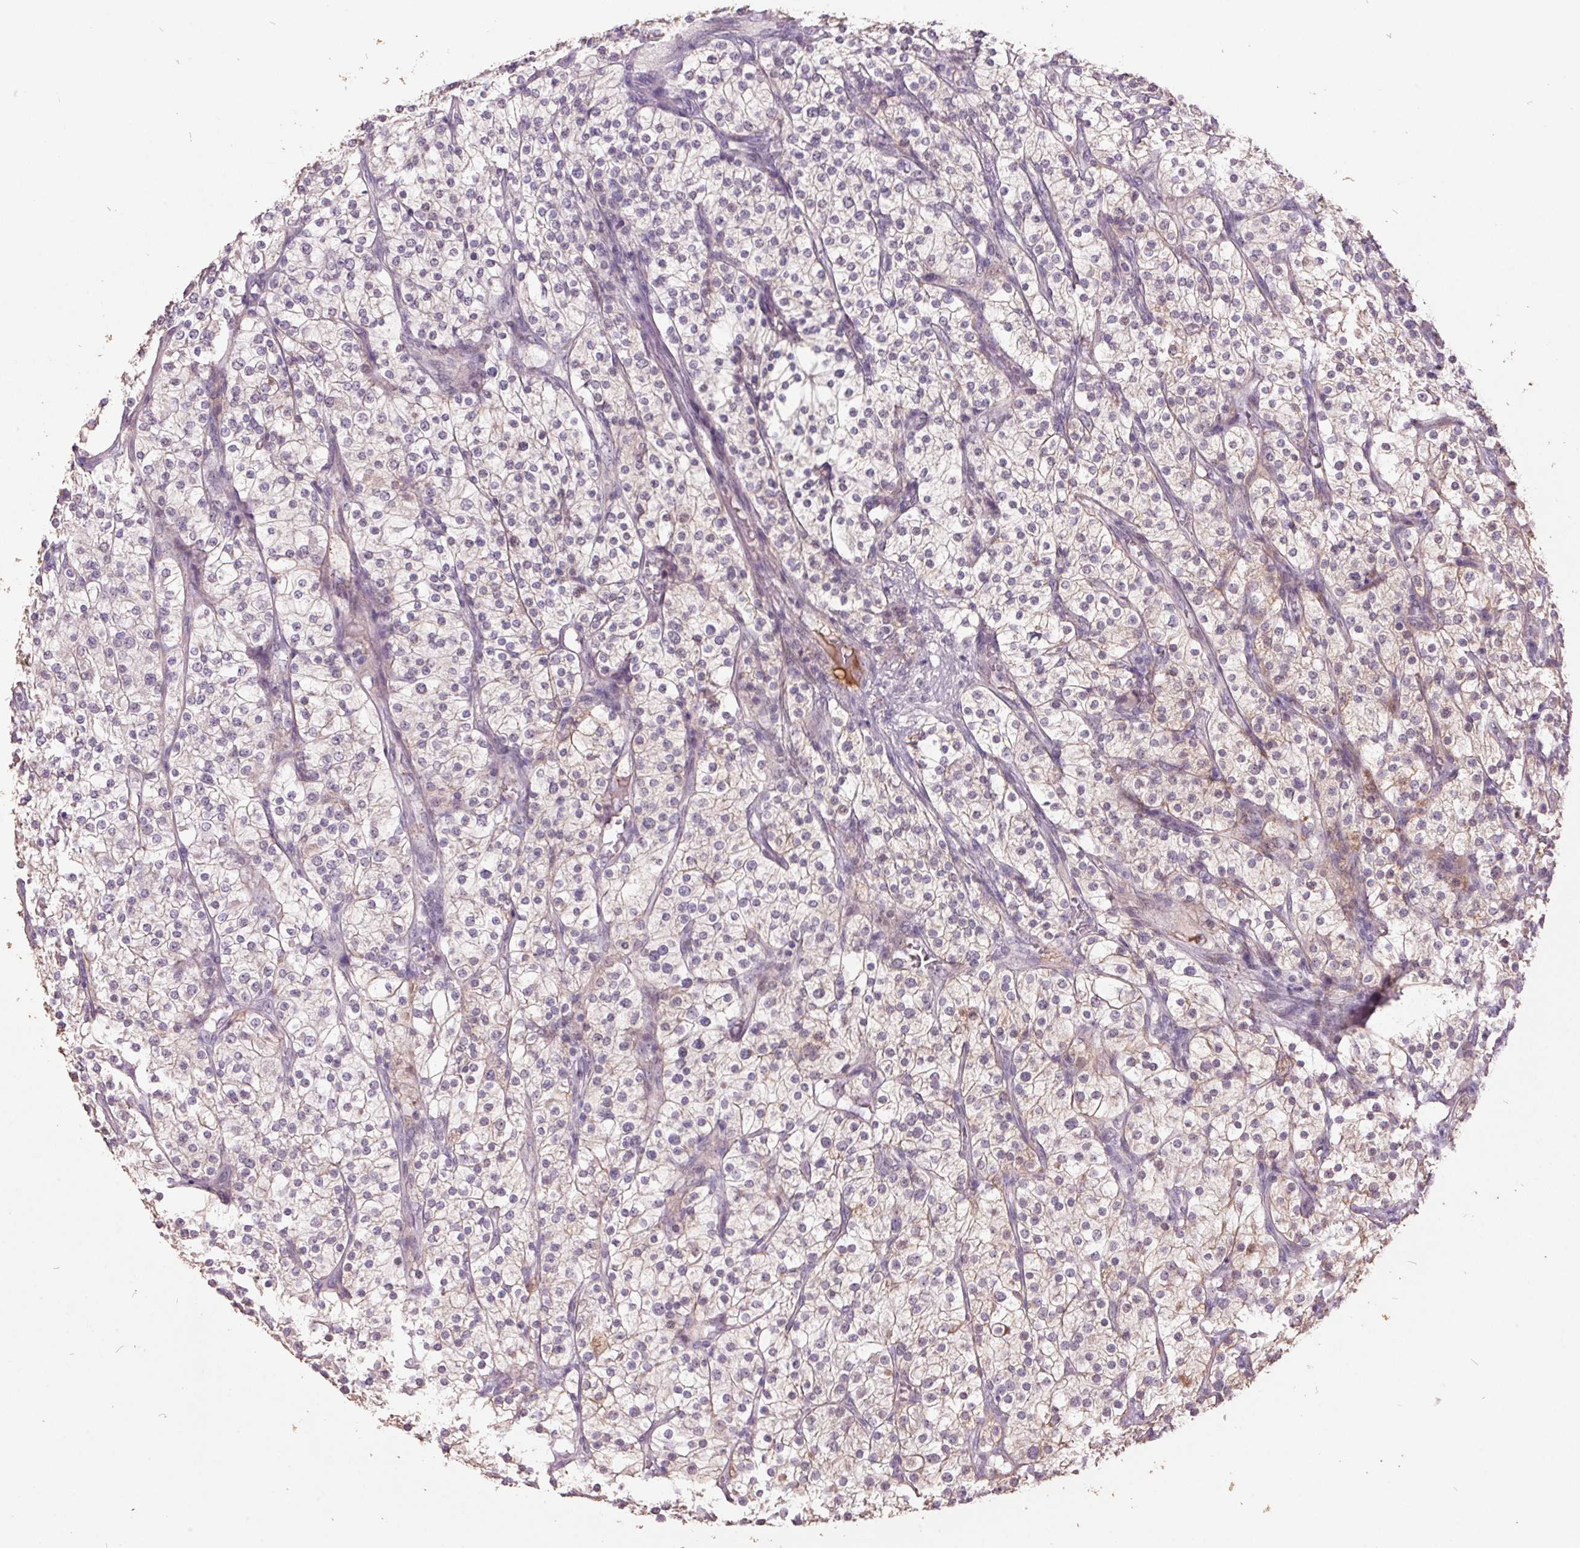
{"staining": {"intensity": "weak", "quantity": "<25%", "location": "cytoplasmic/membranous"}, "tissue": "renal cancer", "cell_type": "Tumor cells", "image_type": "cancer", "snomed": [{"axis": "morphology", "description": "Adenocarcinoma, NOS"}, {"axis": "topography", "description": "Kidney"}], "caption": "A micrograph of human renal cancer (adenocarcinoma) is negative for staining in tumor cells.", "gene": "C2orf16", "patient": {"sex": "male", "age": 80}}